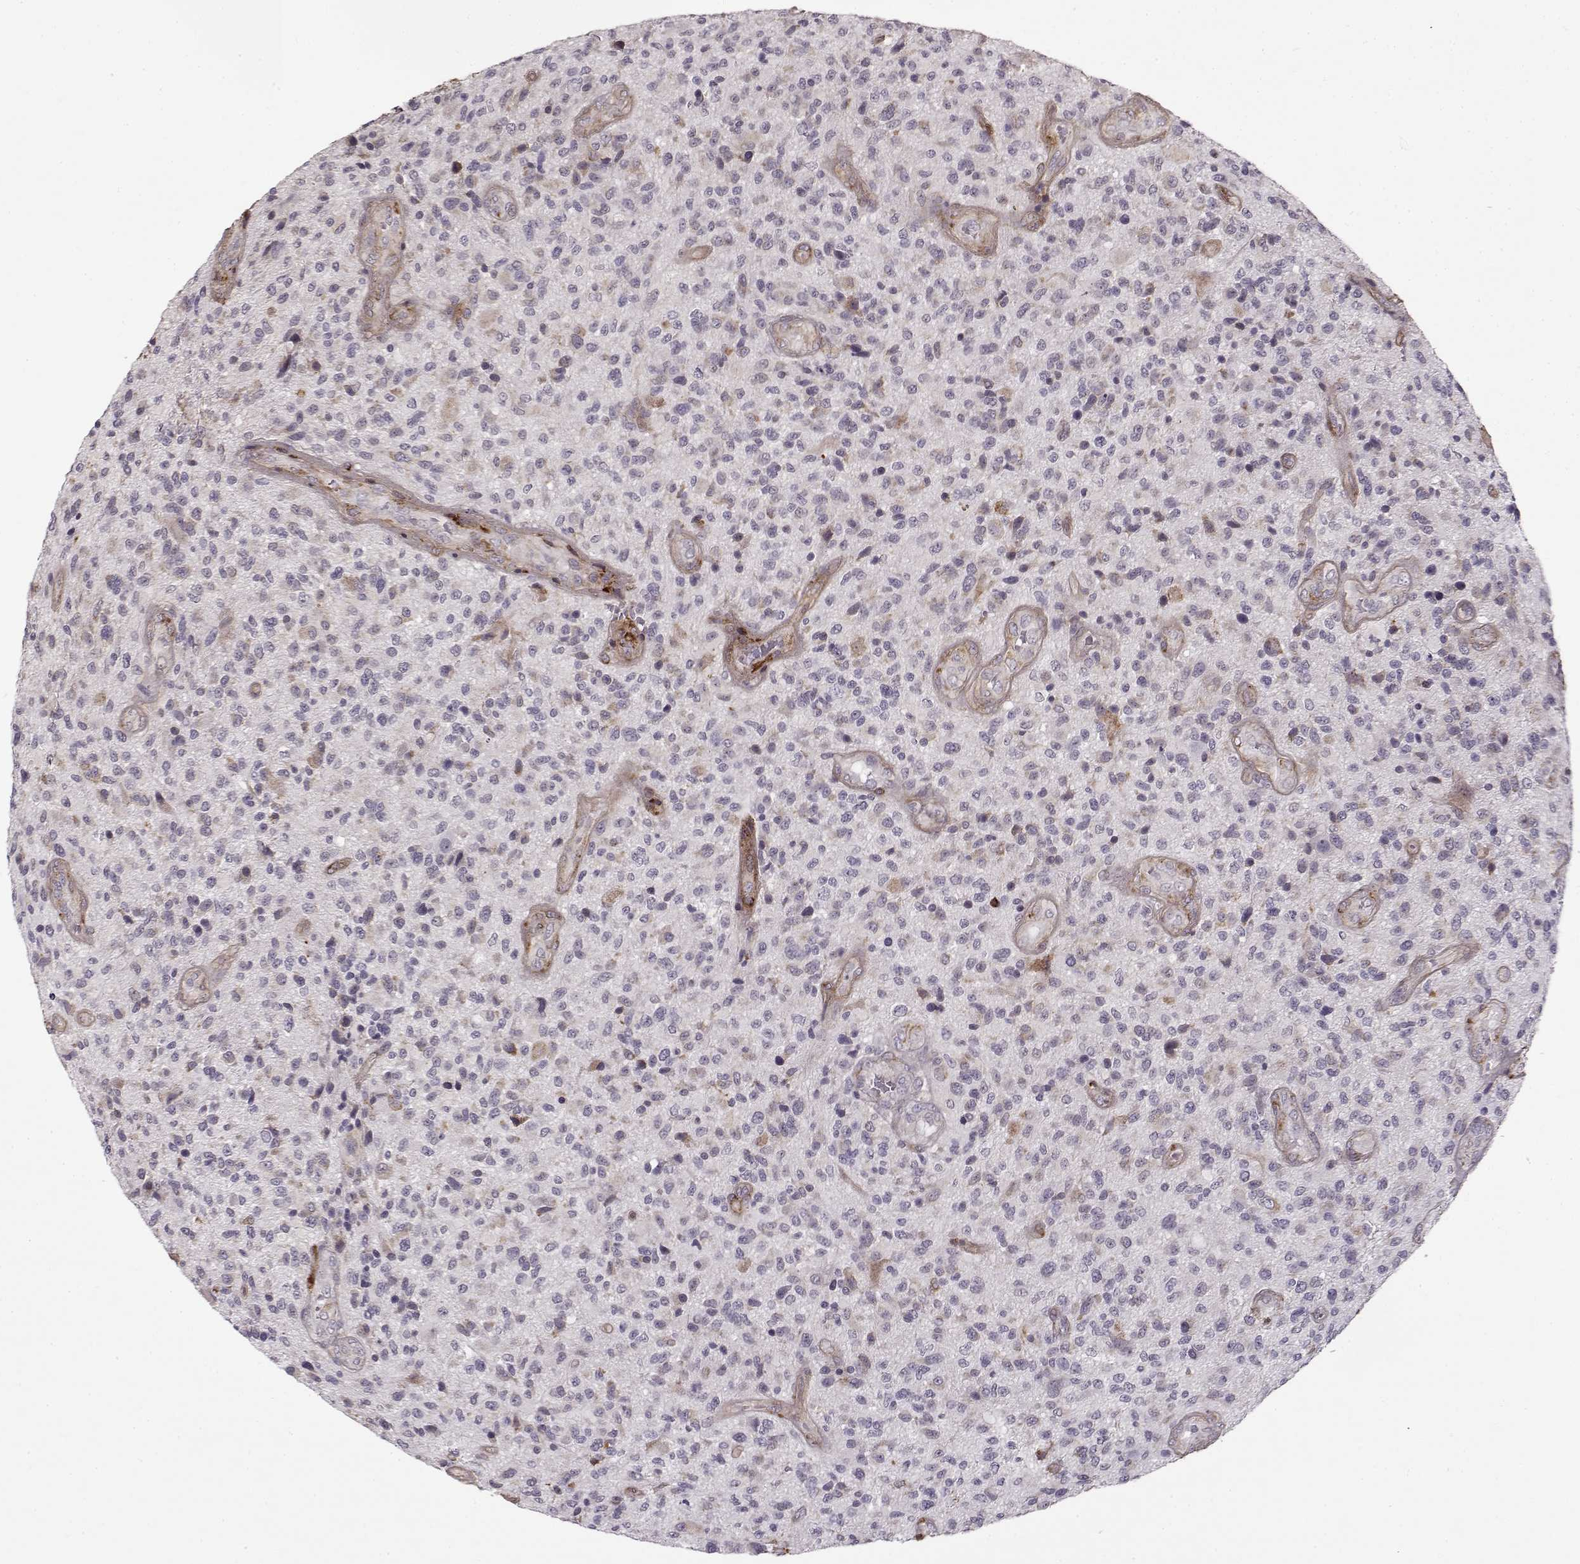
{"staining": {"intensity": "negative", "quantity": "none", "location": "none"}, "tissue": "glioma", "cell_type": "Tumor cells", "image_type": "cancer", "snomed": [{"axis": "morphology", "description": "Glioma, malignant, High grade"}, {"axis": "topography", "description": "Brain"}], "caption": "DAB (3,3'-diaminobenzidine) immunohistochemical staining of glioma displays no significant positivity in tumor cells.", "gene": "LAMB2", "patient": {"sex": "male", "age": 47}}